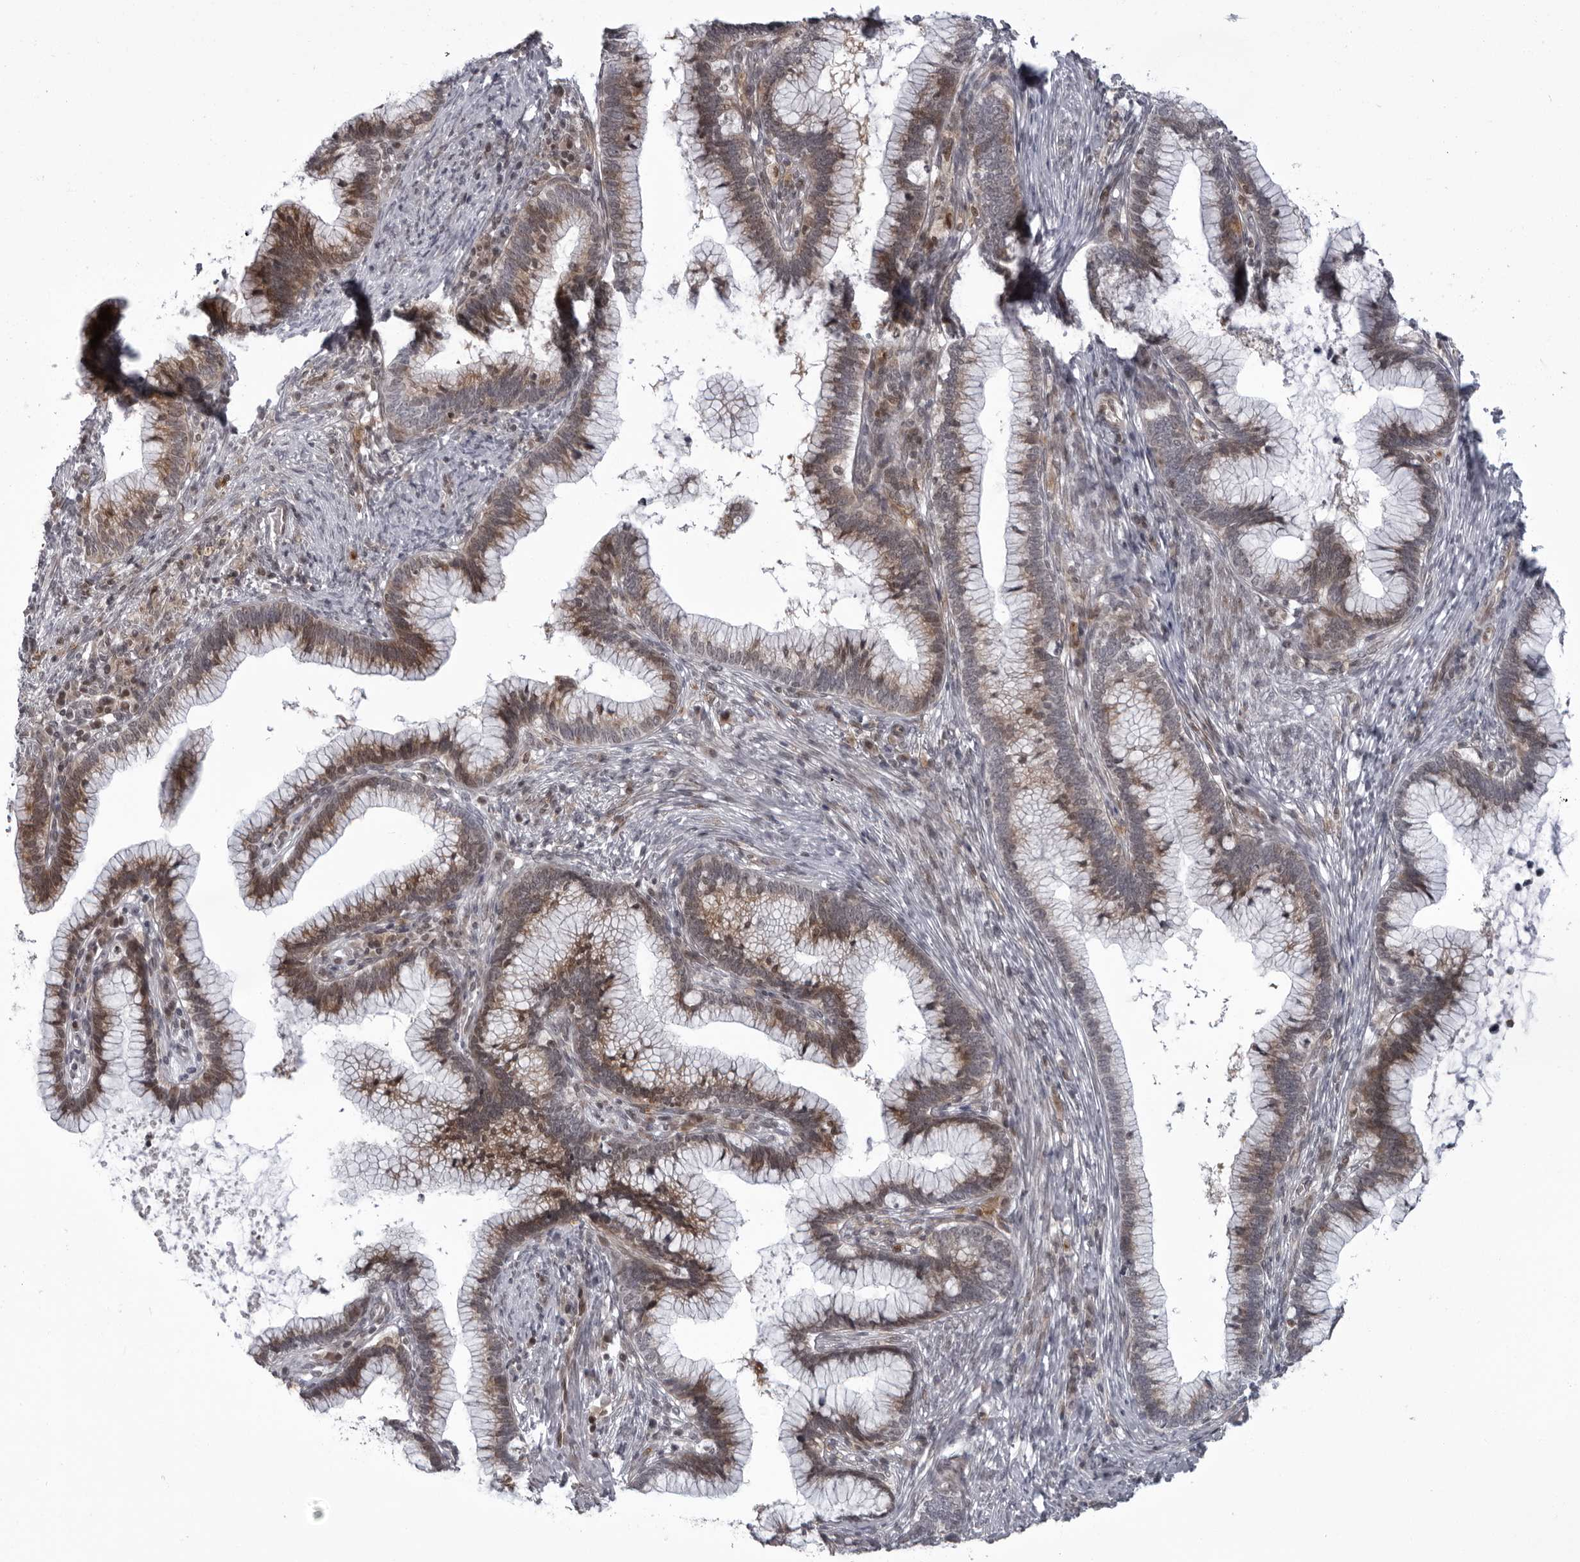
{"staining": {"intensity": "moderate", "quantity": ">75%", "location": "cytoplasmic/membranous"}, "tissue": "cervical cancer", "cell_type": "Tumor cells", "image_type": "cancer", "snomed": [{"axis": "morphology", "description": "Adenocarcinoma, NOS"}, {"axis": "topography", "description": "Cervix"}], "caption": "Protein staining shows moderate cytoplasmic/membranous expression in approximately >75% of tumor cells in cervical adenocarcinoma.", "gene": "THOP1", "patient": {"sex": "female", "age": 36}}